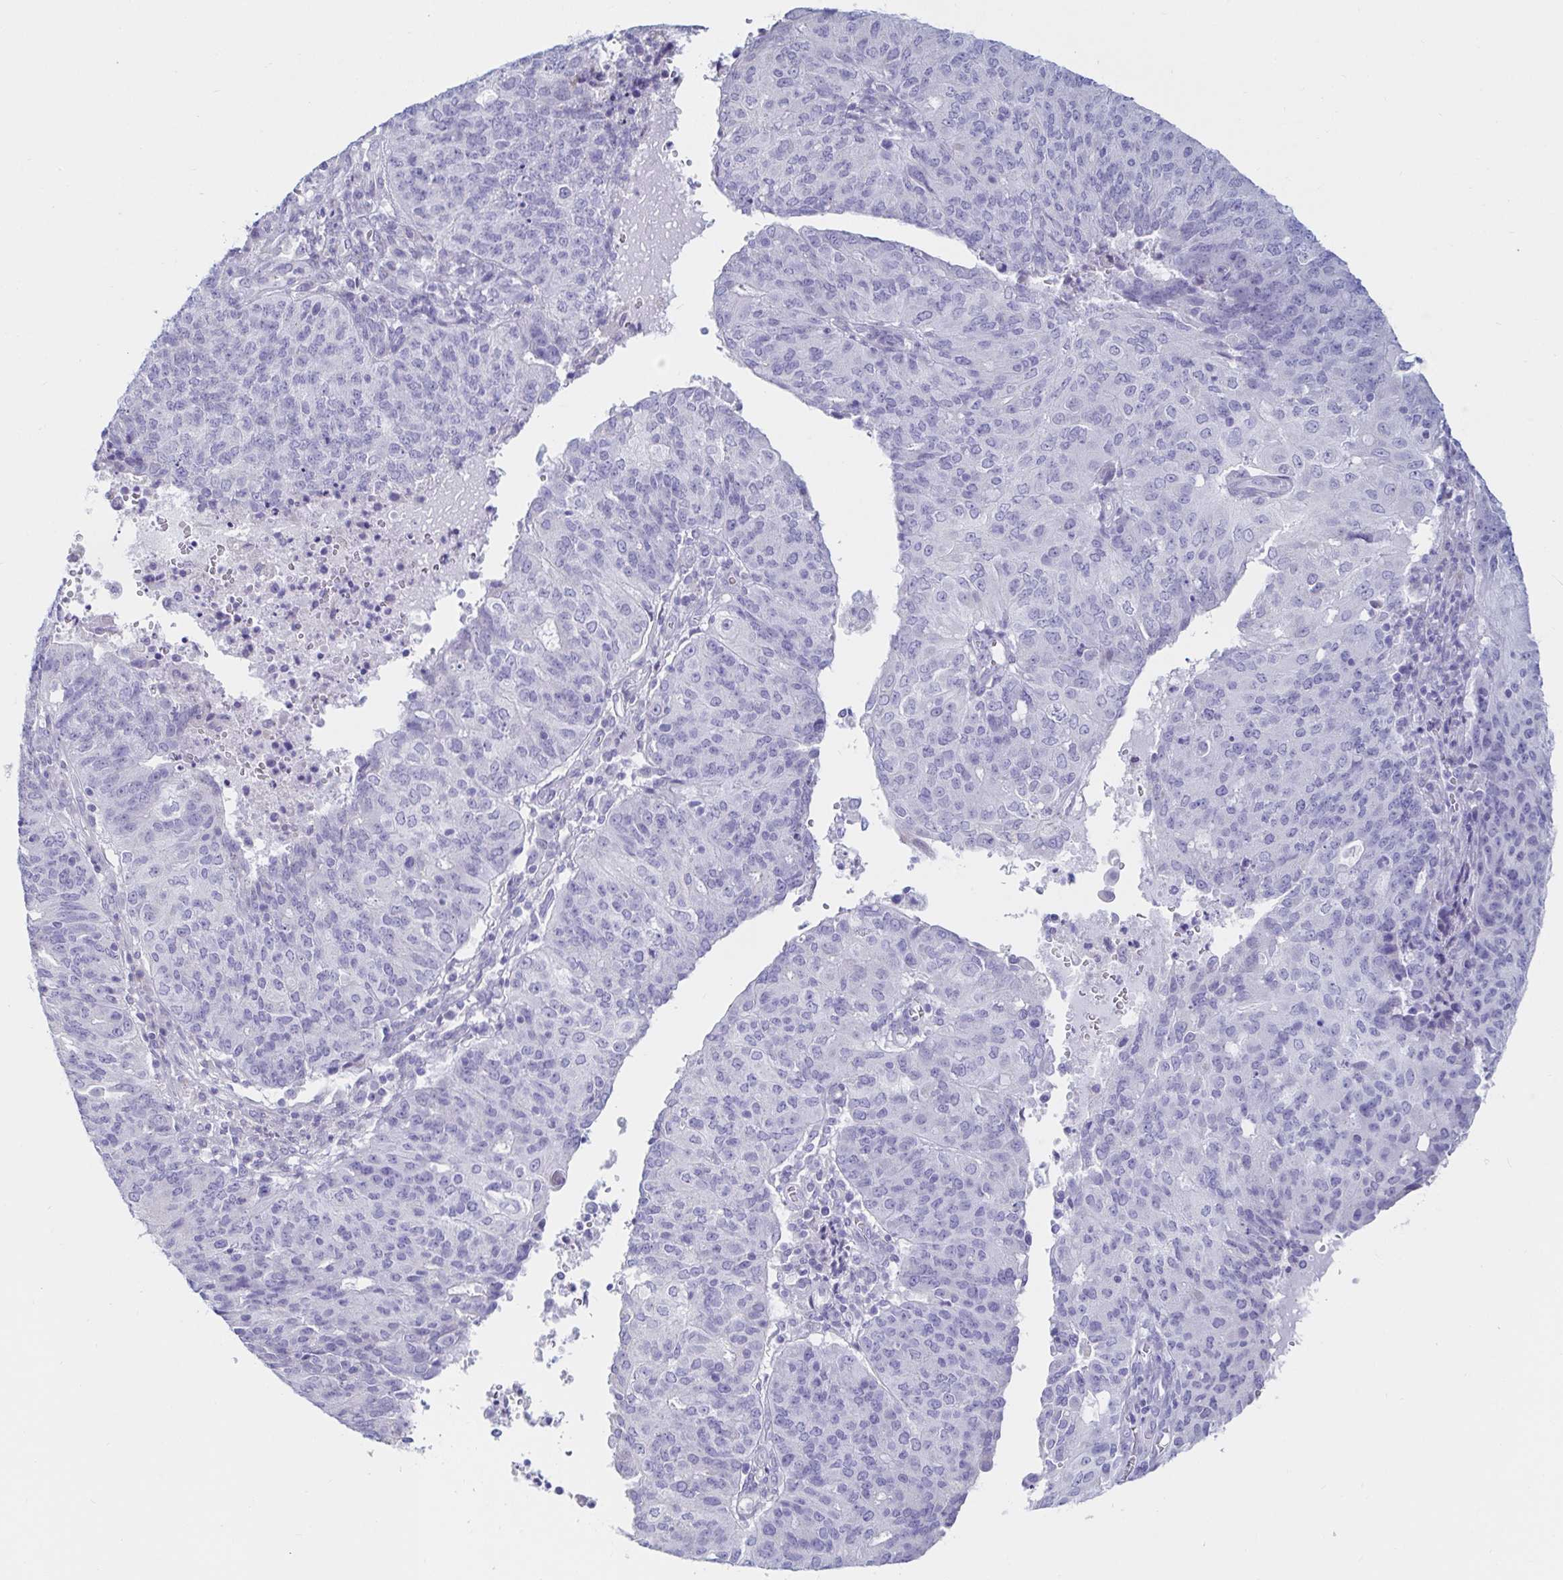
{"staining": {"intensity": "negative", "quantity": "none", "location": "none"}, "tissue": "endometrial cancer", "cell_type": "Tumor cells", "image_type": "cancer", "snomed": [{"axis": "morphology", "description": "Adenocarcinoma, NOS"}, {"axis": "topography", "description": "Endometrium"}], "caption": "This is an immunohistochemistry photomicrograph of endometrial cancer (adenocarcinoma). There is no expression in tumor cells.", "gene": "C4orf17", "patient": {"sex": "female", "age": 82}}